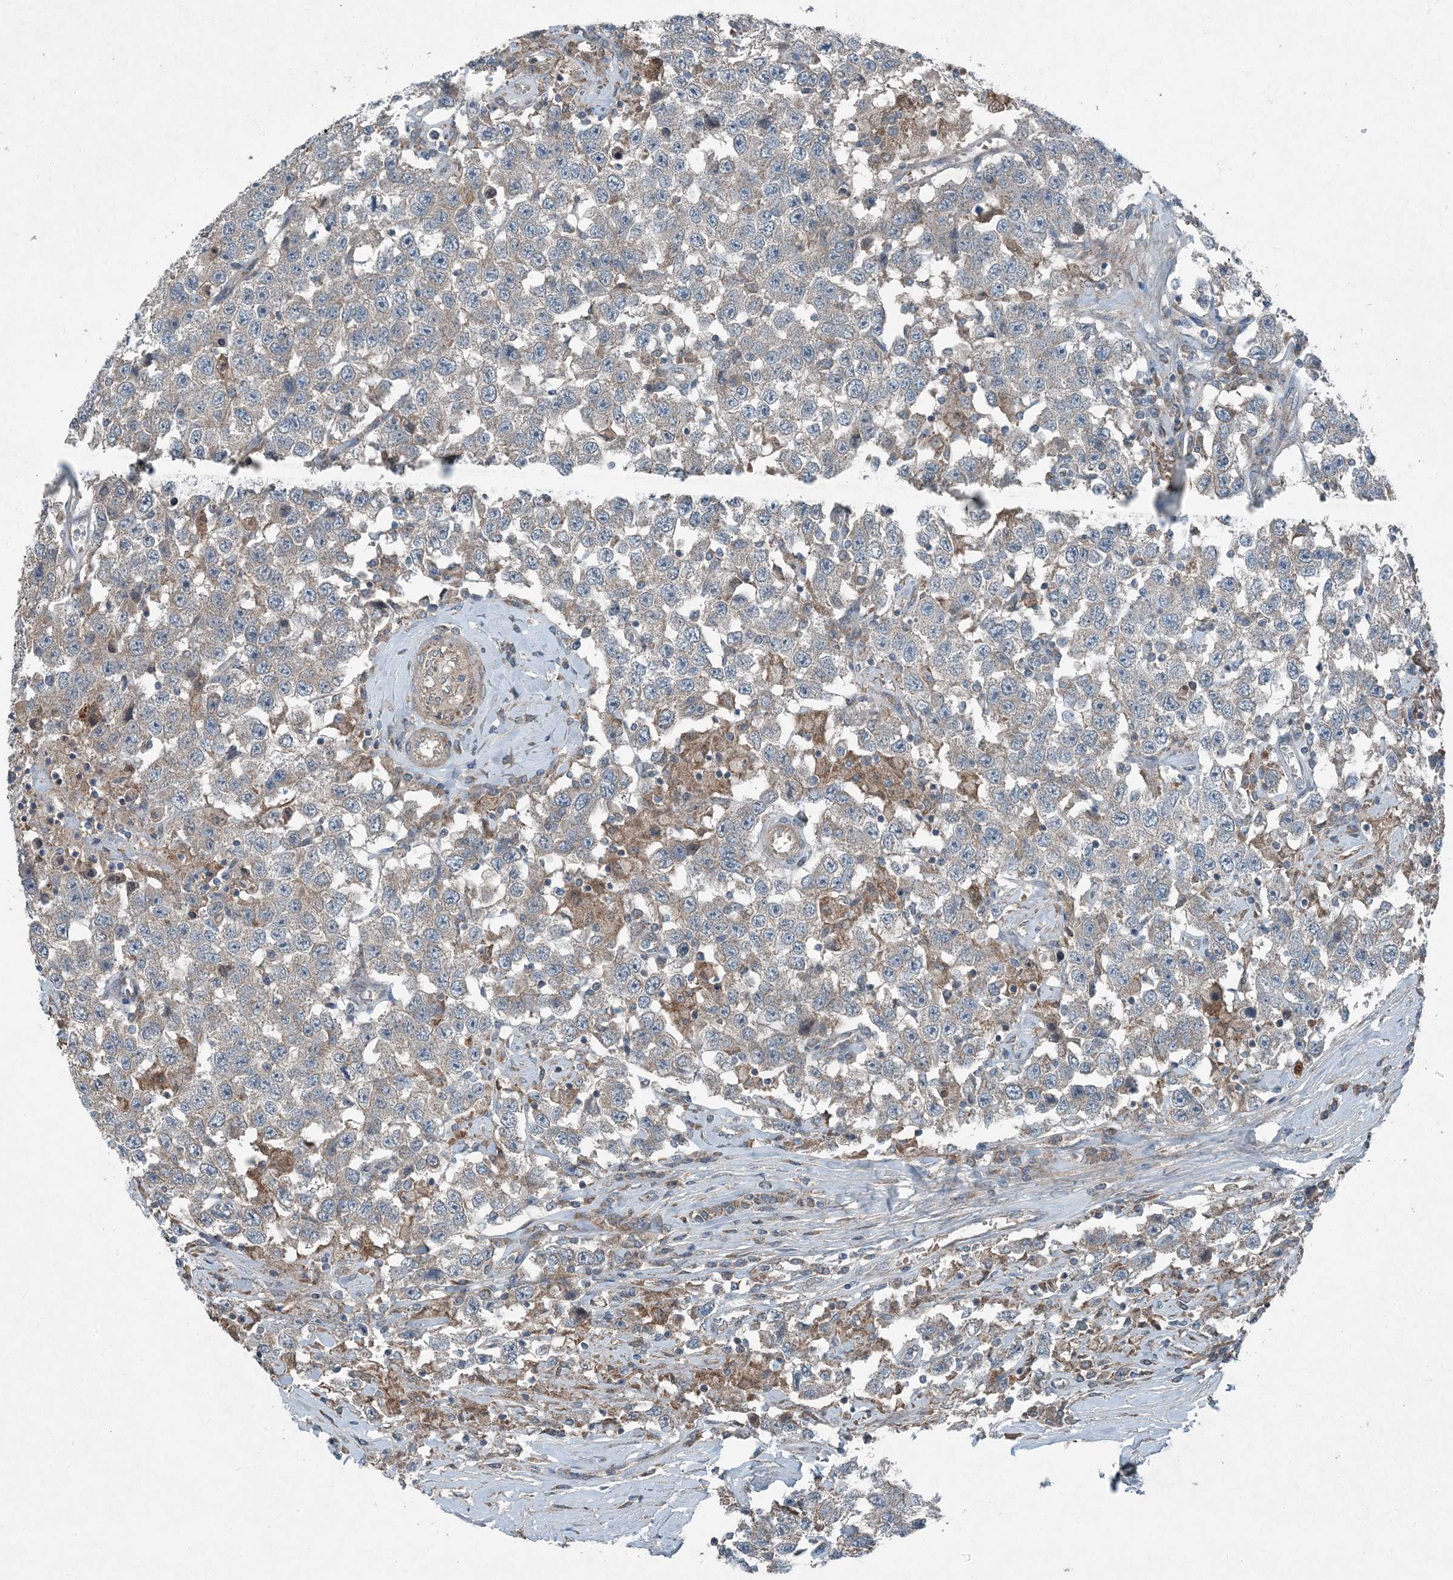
{"staining": {"intensity": "weak", "quantity": "<25%", "location": "cytoplasmic/membranous"}, "tissue": "testis cancer", "cell_type": "Tumor cells", "image_type": "cancer", "snomed": [{"axis": "morphology", "description": "Seminoma, NOS"}, {"axis": "topography", "description": "Testis"}], "caption": "Immunohistochemistry (IHC) histopathology image of human seminoma (testis) stained for a protein (brown), which exhibits no positivity in tumor cells.", "gene": "APOM", "patient": {"sex": "male", "age": 41}}